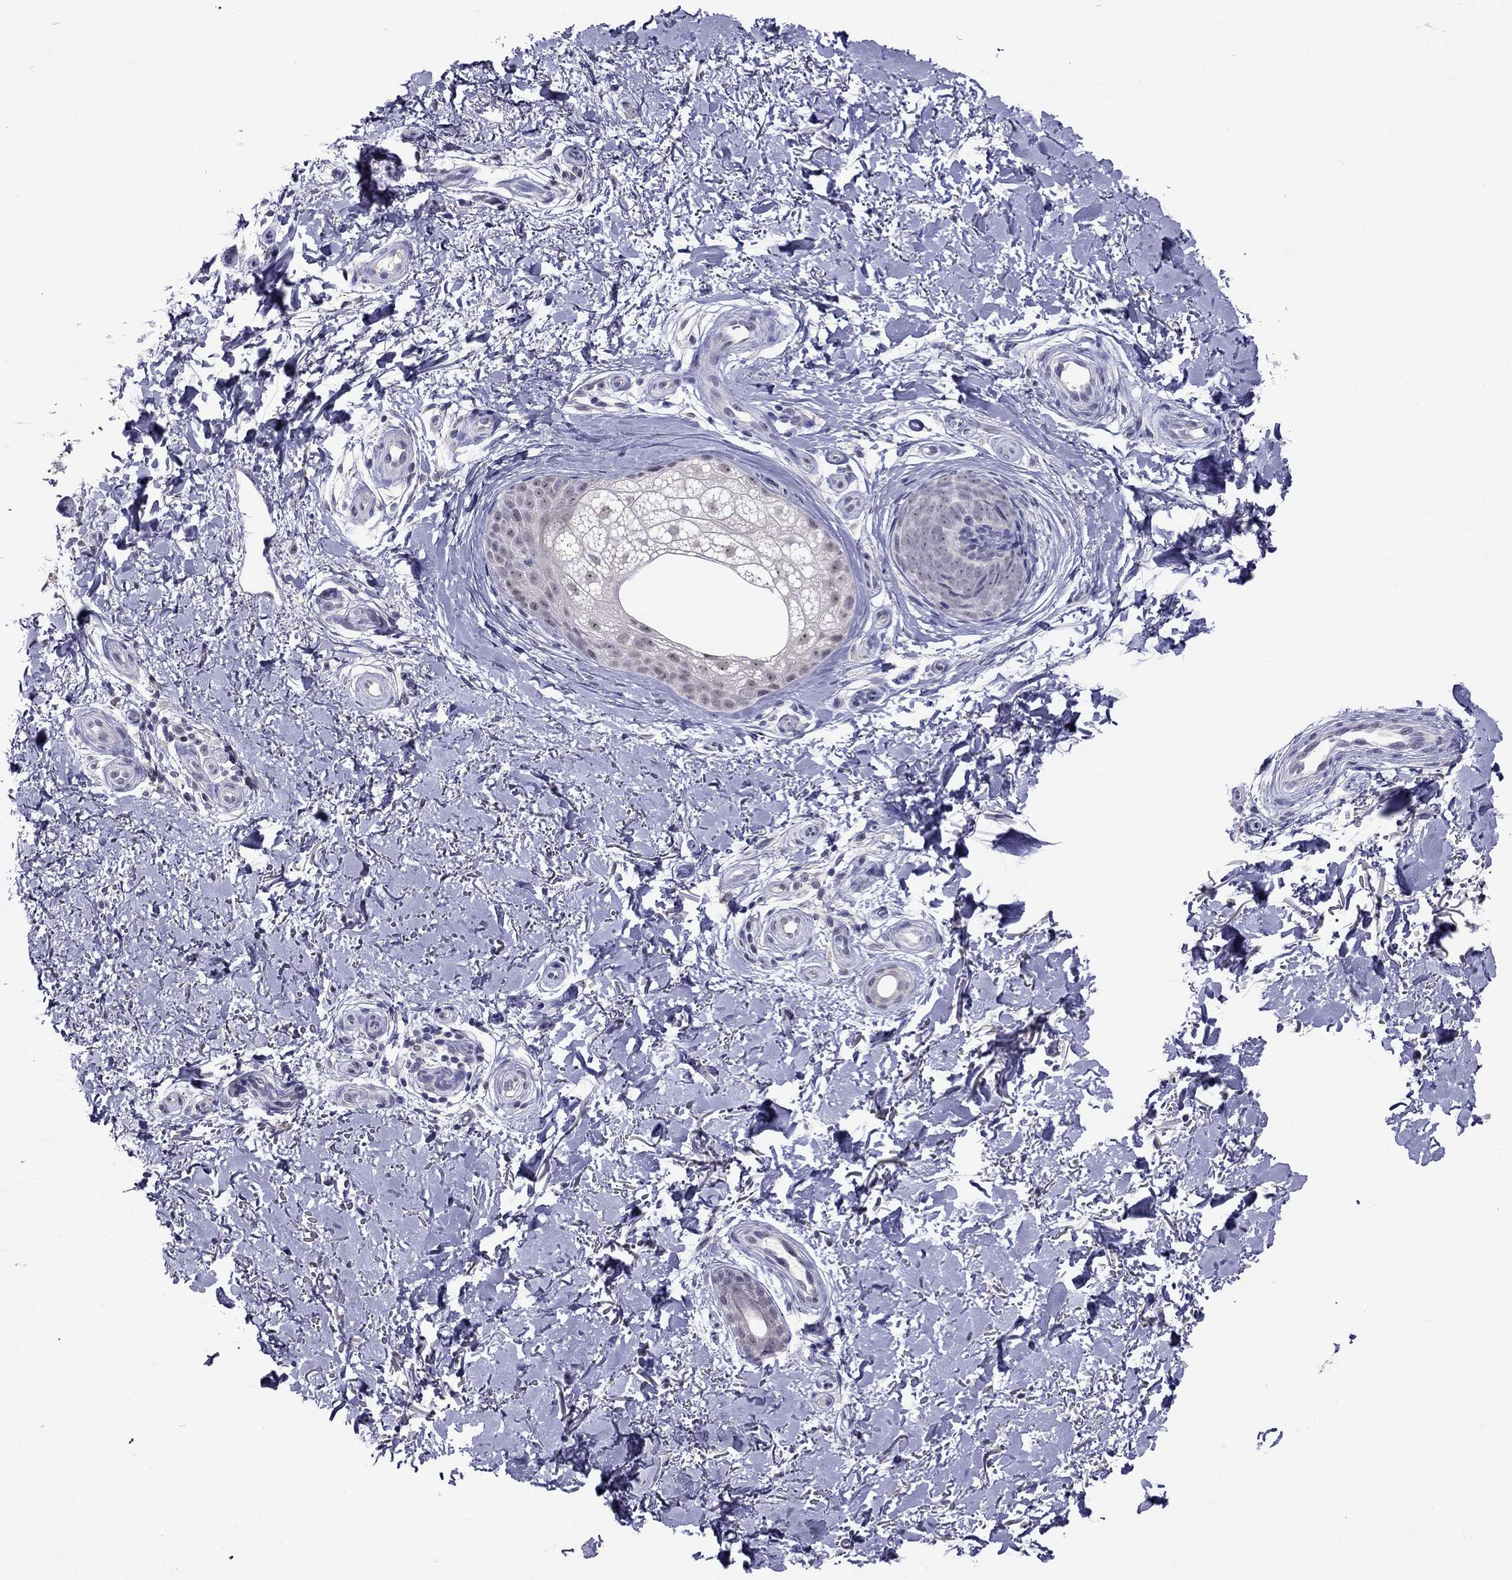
{"staining": {"intensity": "negative", "quantity": "none", "location": "none"}, "tissue": "skin", "cell_type": "Fibroblasts", "image_type": "normal", "snomed": [{"axis": "morphology", "description": "Normal tissue, NOS"}, {"axis": "morphology", "description": "Inflammation, NOS"}, {"axis": "morphology", "description": "Fibrosis, NOS"}, {"axis": "topography", "description": "Skin"}], "caption": "Immunohistochemistry (IHC) image of unremarkable skin: skin stained with DAB (3,3'-diaminobenzidine) exhibits no significant protein positivity in fibroblasts.", "gene": "MYO3B", "patient": {"sex": "male", "age": 71}}